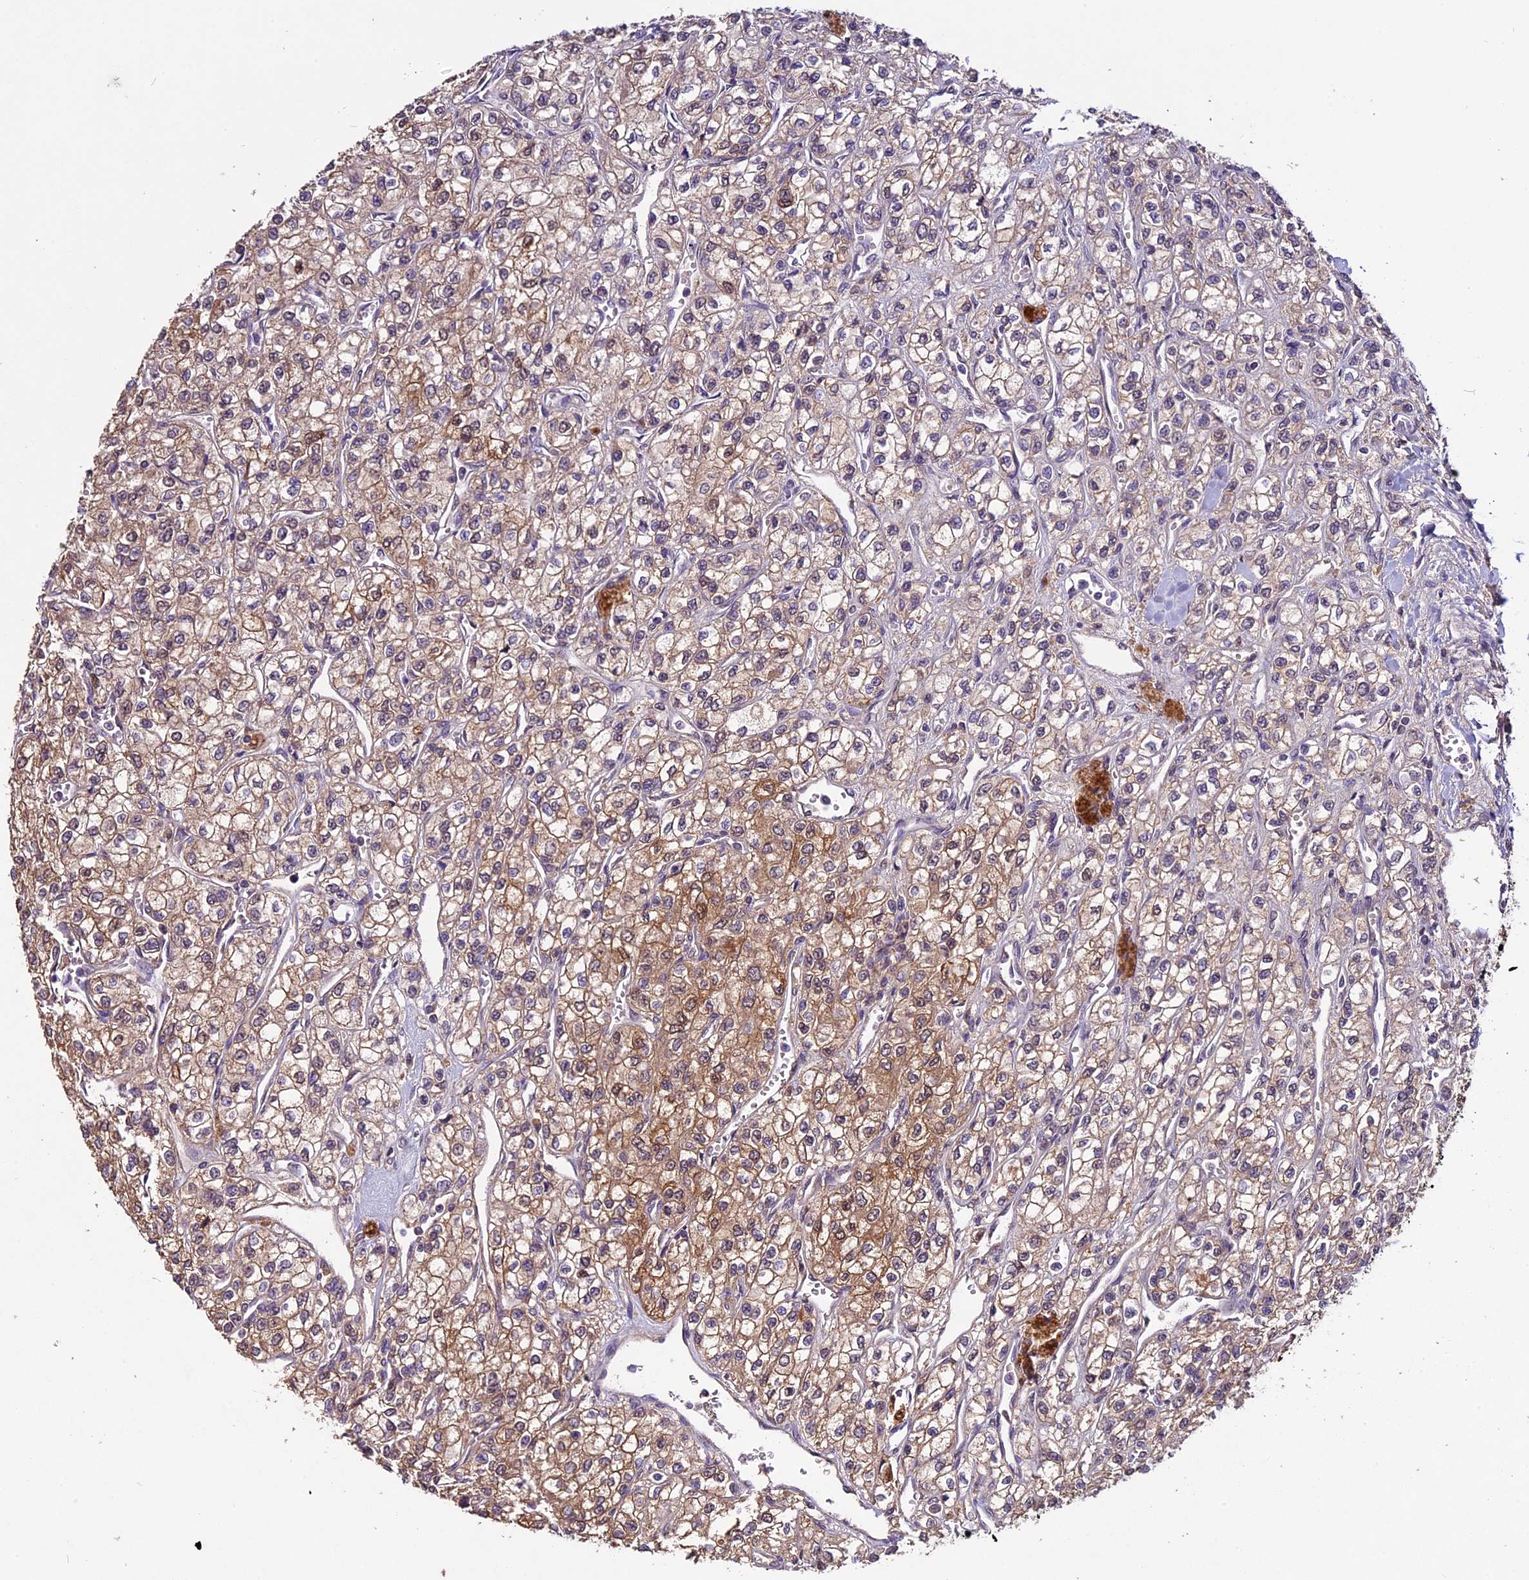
{"staining": {"intensity": "moderate", "quantity": "25%-75%", "location": "cytoplasmic/membranous"}, "tissue": "renal cancer", "cell_type": "Tumor cells", "image_type": "cancer", "snomed": [{"axis": "morphology", "description": "Adenocarcinoma, NOS"}, {"axis": "topography", "description": "Kidney"}], "caption": "This image shows adenocarcinoma (renal) stained with IHC to label a protein in brown. The cytoplasmic/membranous of tumor cells show moderate positivity for the protein. Nuclei are counter-stained blue.", "gene": "C3orf70", "patient": {"sex": "male", "age": 80}}